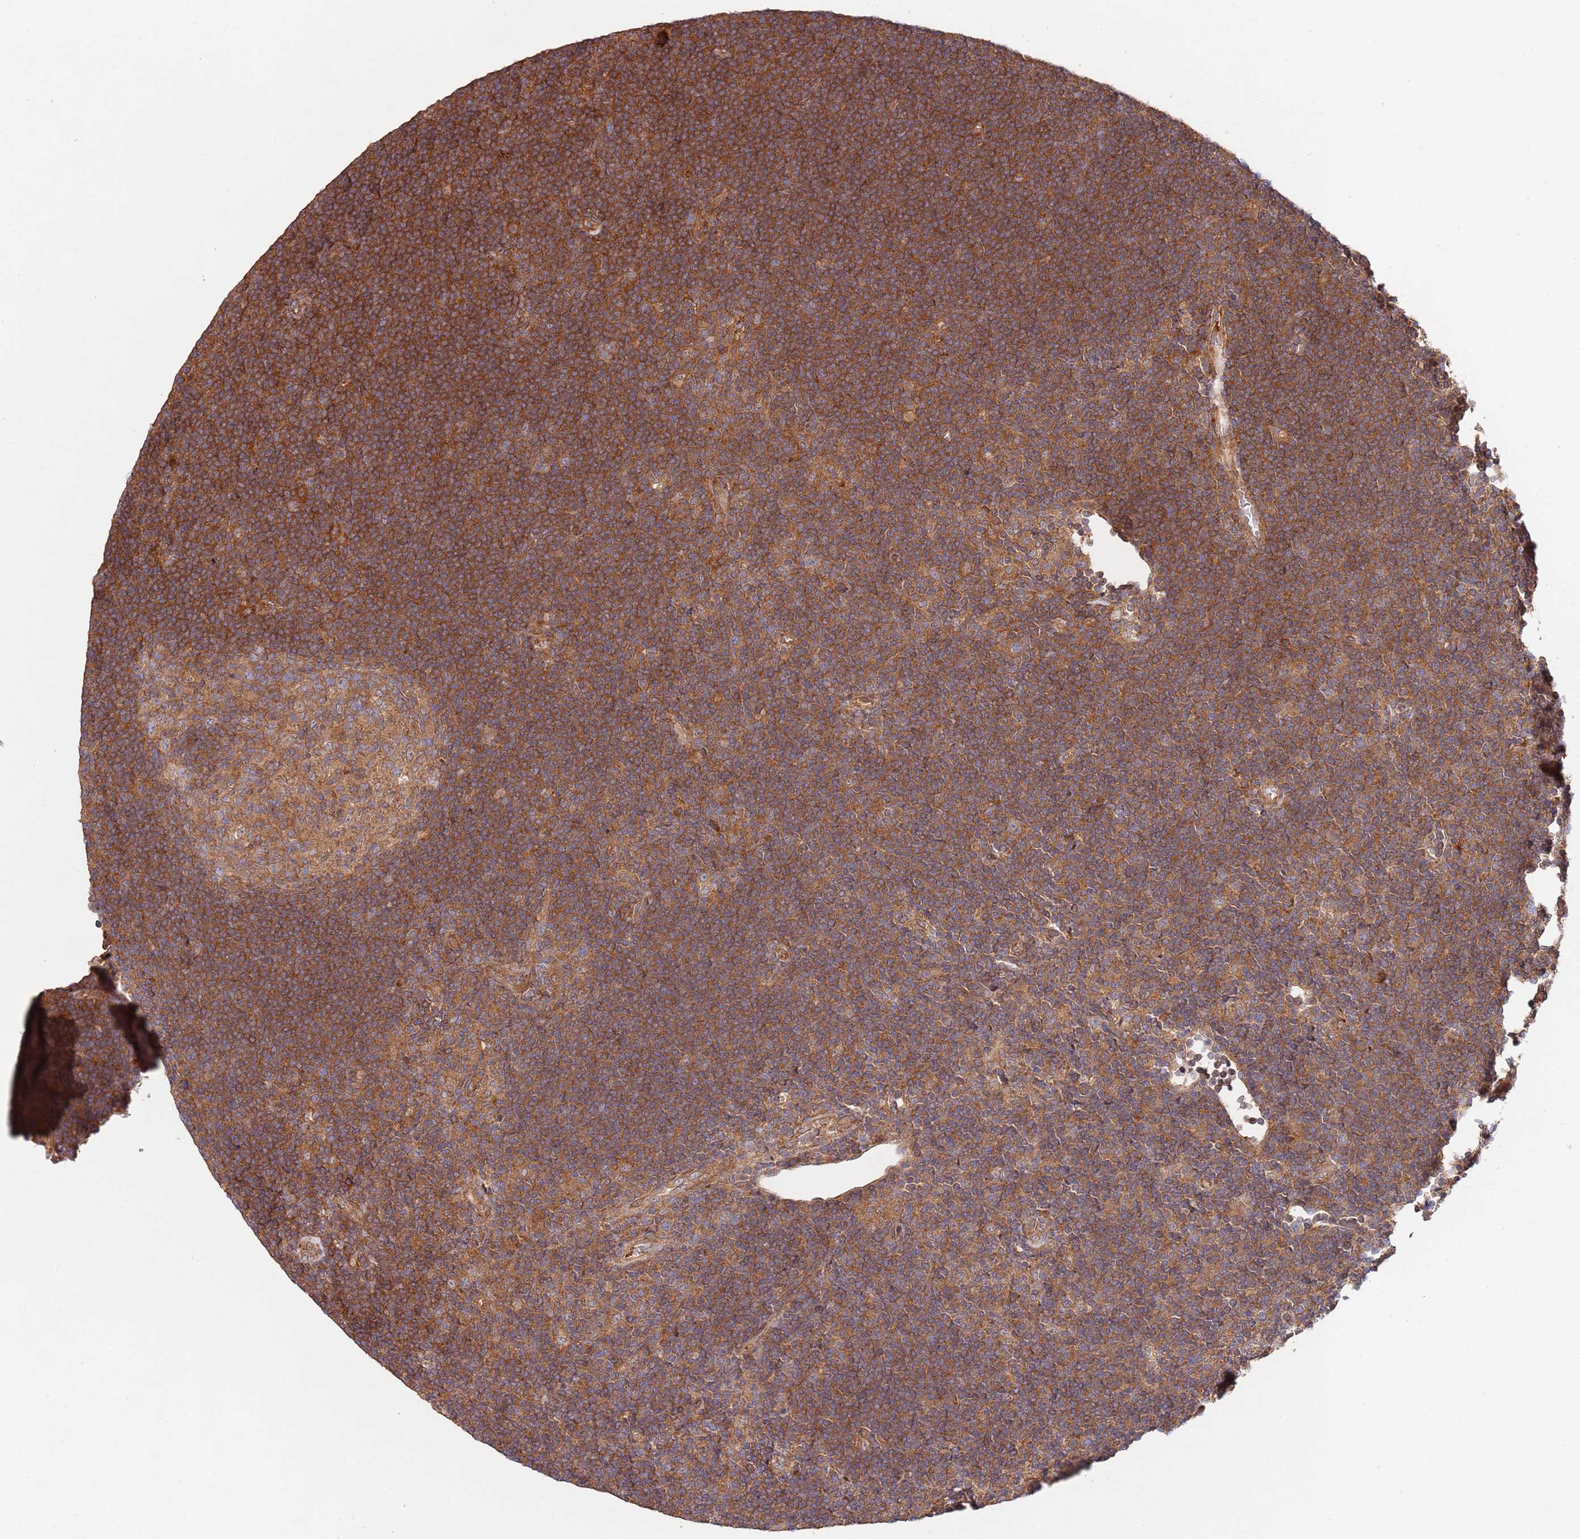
{"staining": {"intensity": "weak", "quantity": ">75%", "location": "cytoplasmic/membranous"}, "tissue": "lymphoma", "cell_type": "Tumor cells", "image_type": "cancer", "snomed": [{"axis": "morphology", "description": "Hodgkin's disease, NOS"}, {"axis": "topography", "description": "Lymph node"}], "caption": "A high-resolution histopathology image shows immunohistochemistry (IHC) staining of lymphoma, which shows weak cytoplasmic/membranous expression in about >75% of tumor cells.", "gene": "RNF19B", "patient": {"sex": "female", "age": 57}}